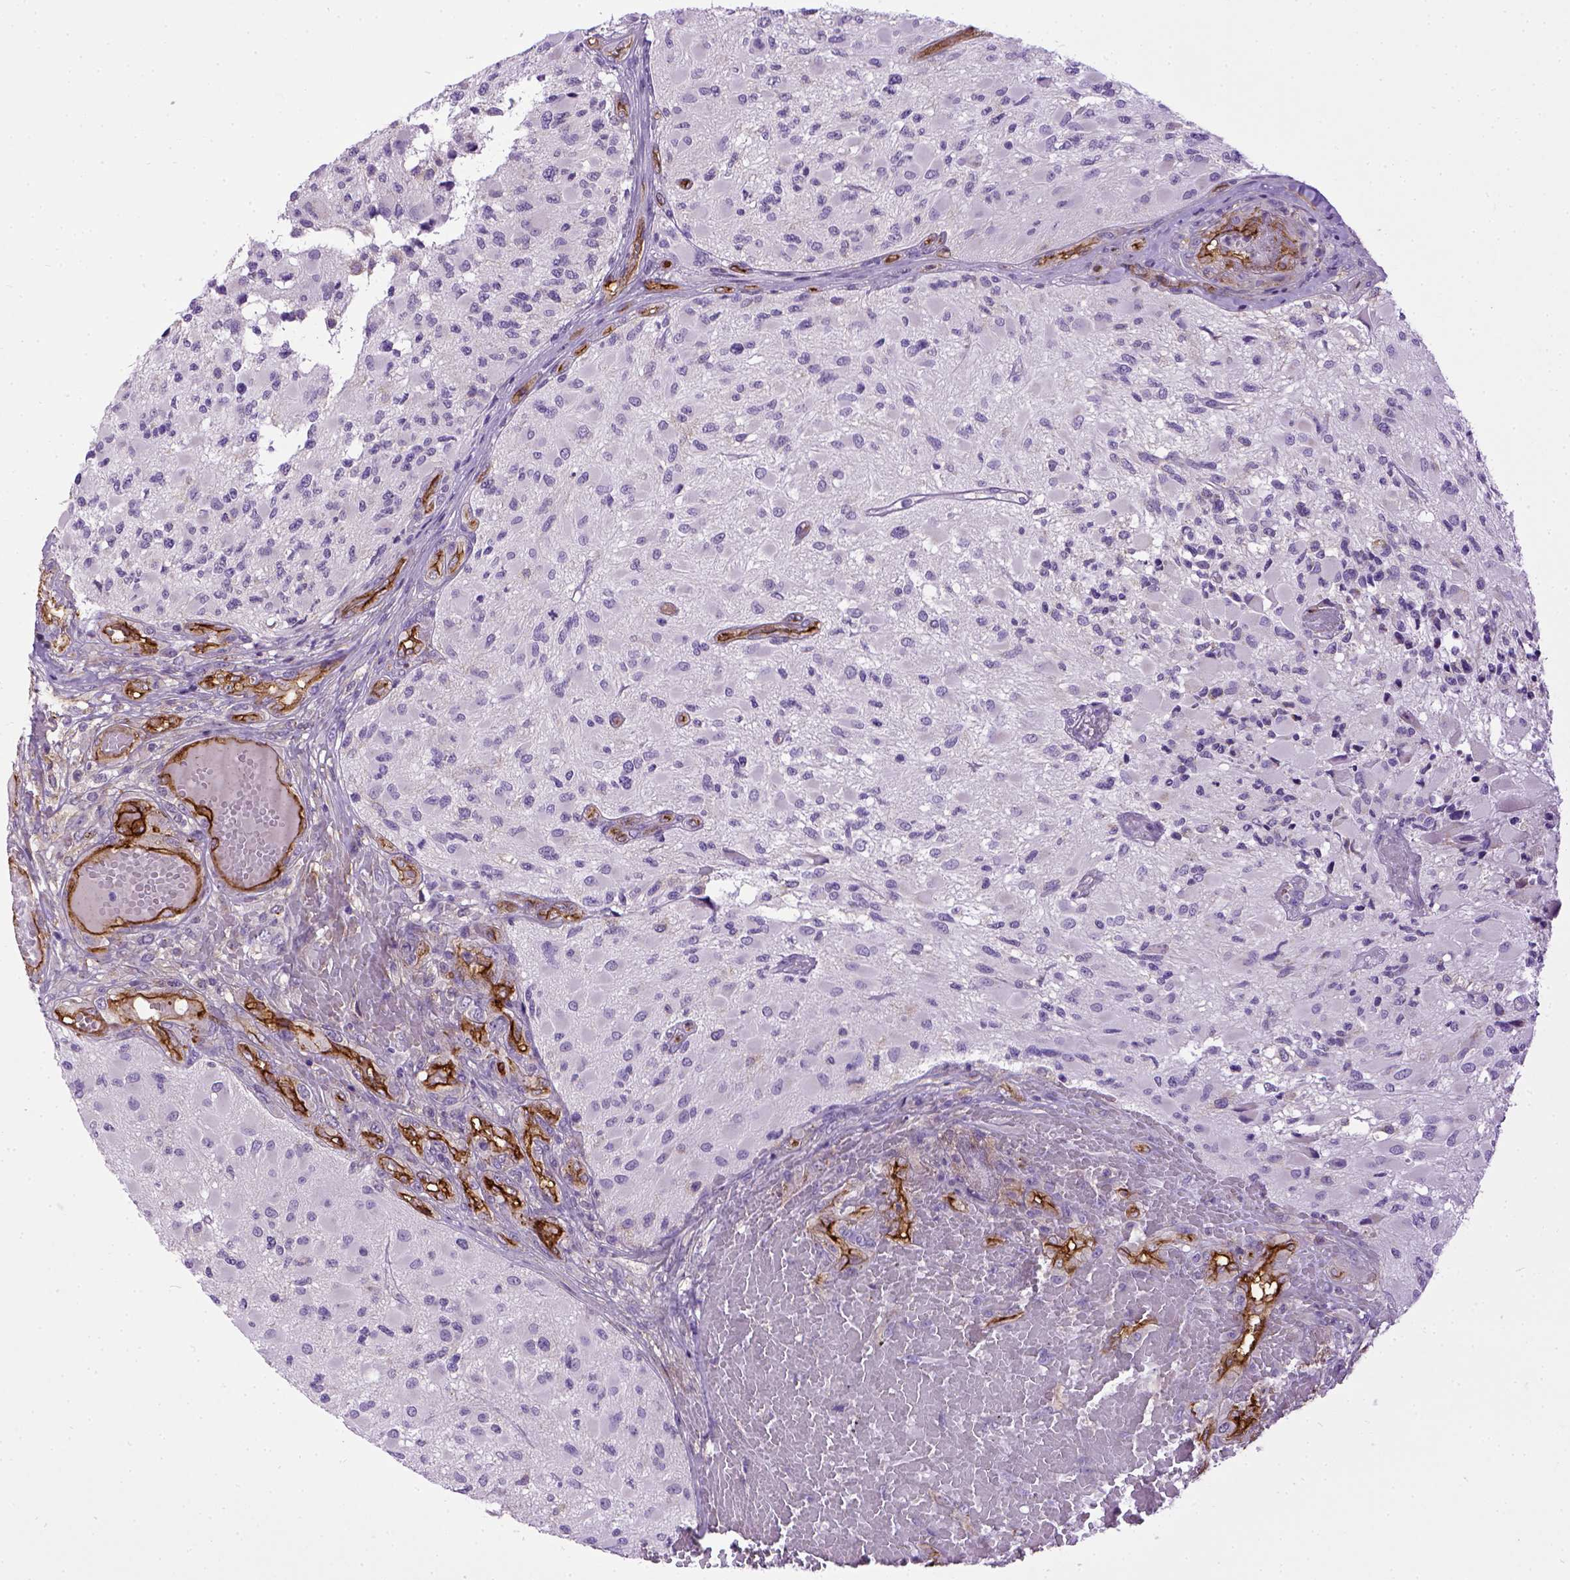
{"staining": {"intensity": "negative", "quantity": "none", "location": "none"}, "tissue": "glioma", "cell_type": "Tumor cells", "image_type": "cancer", "snomed": [{"axis": "morphology", "description": "Glioma, malignant, High grade"}, {"axis": "topography", "description": "Brain"}], "caption": "Tumor cells show no significant expression in malignant glioma (high-grade). (Stains: DAB (3,3'-diaminobenzidine) immunohistochemistry (IHC) with hematoxylin counter stain, Microscopy: brightfield microscopy at high magnification).", "gene": "ENG", "patient": {"sex": "female", "age": 63}}